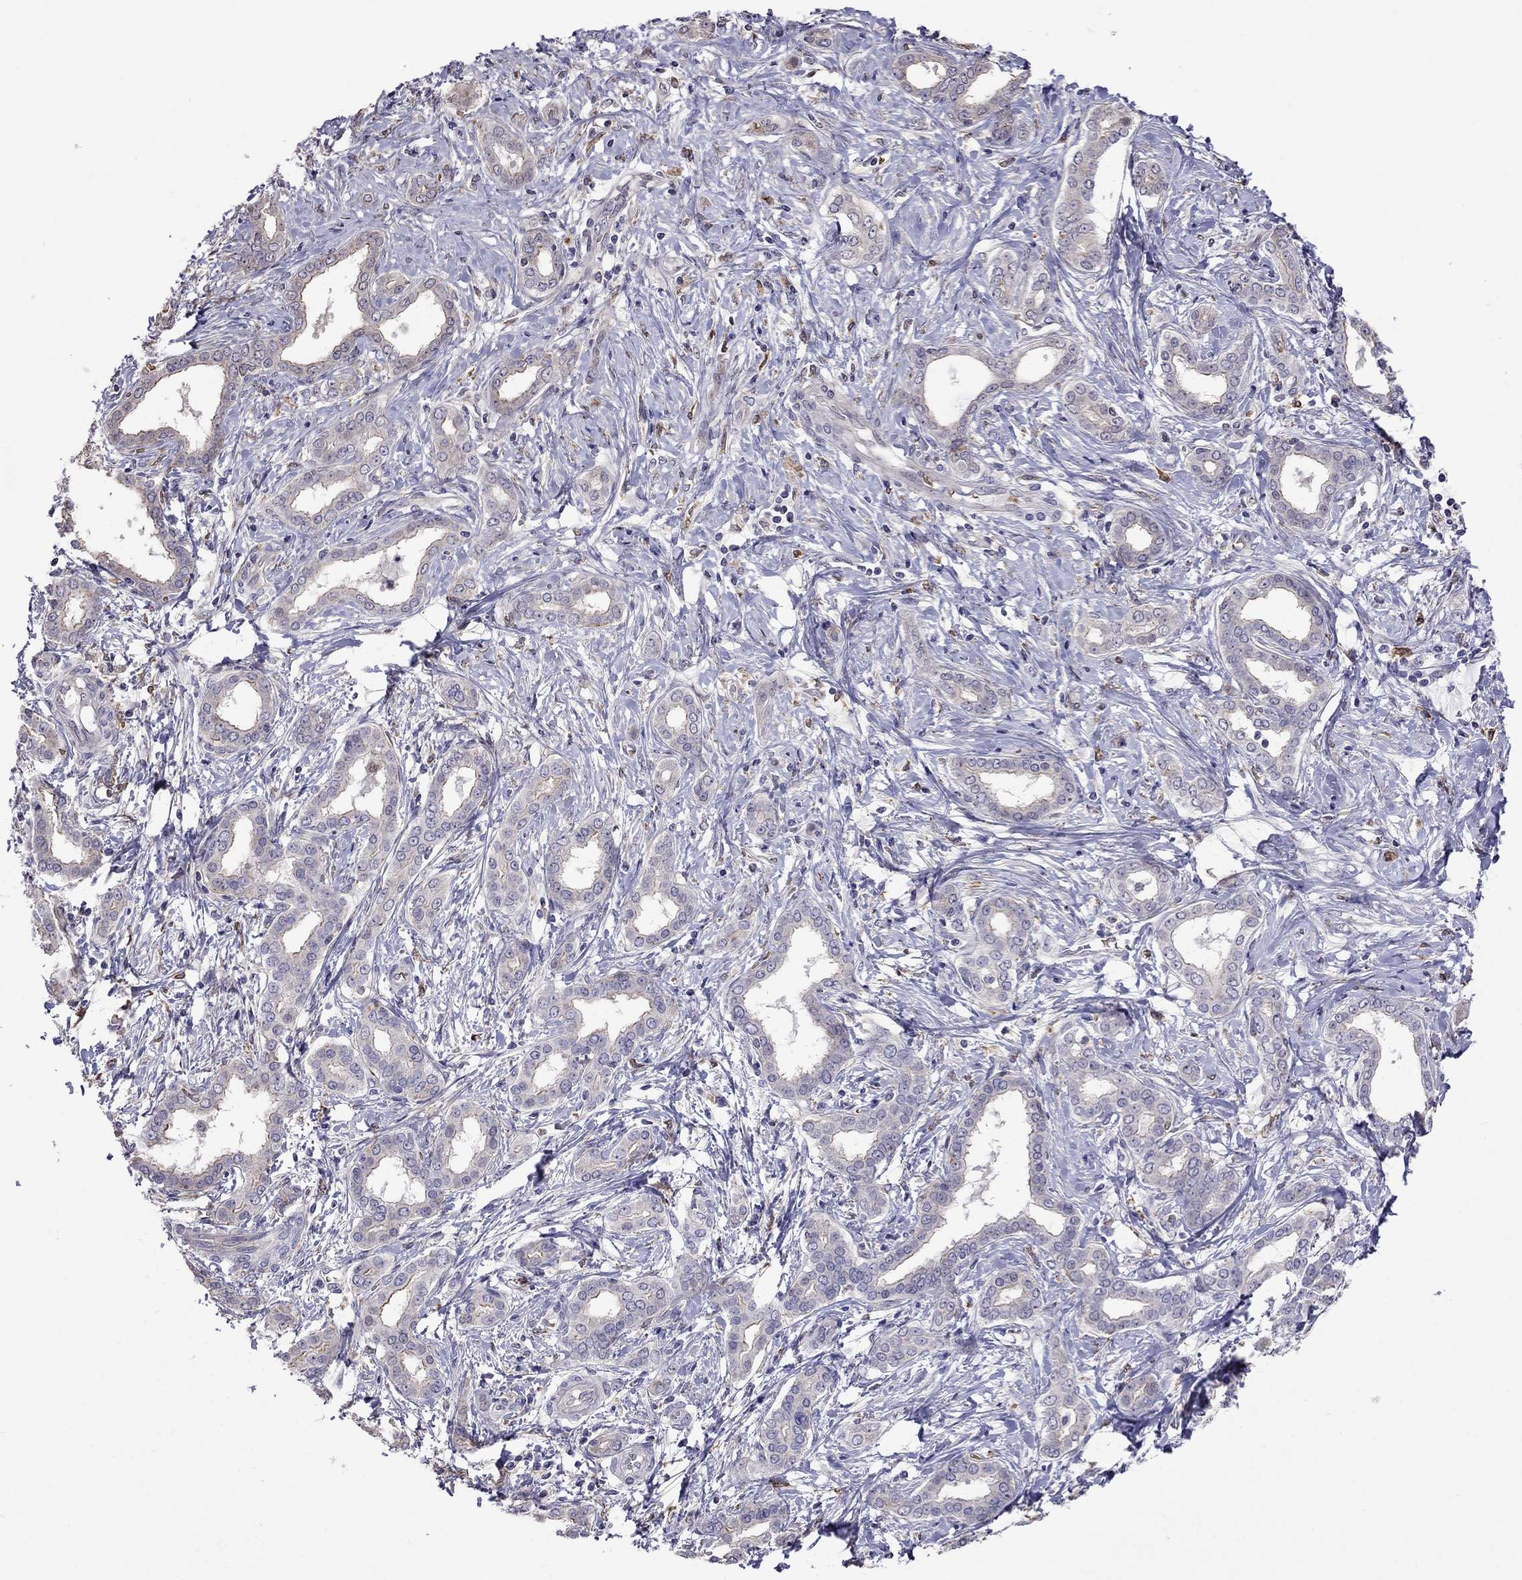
{"staining": {"intensity": "weak", "quantity": "<25%", "location": "cytoplasmic/membranous"}, "tissue": "liver cancer", "cell_type": "Tumor cells", "image_type": "cancer", "snomed": [{"axis": "morphology", "description": "Cholangiocarcinoma"}, {"axis": "topography", "description": "Liver"}], "caption": "Liver cancer stained for a protein using immunohistochemistry (IHC) displays no positivity tumor cells.", "gene": "ADAM28", "patient": {"sex": "female", "age": 47}}